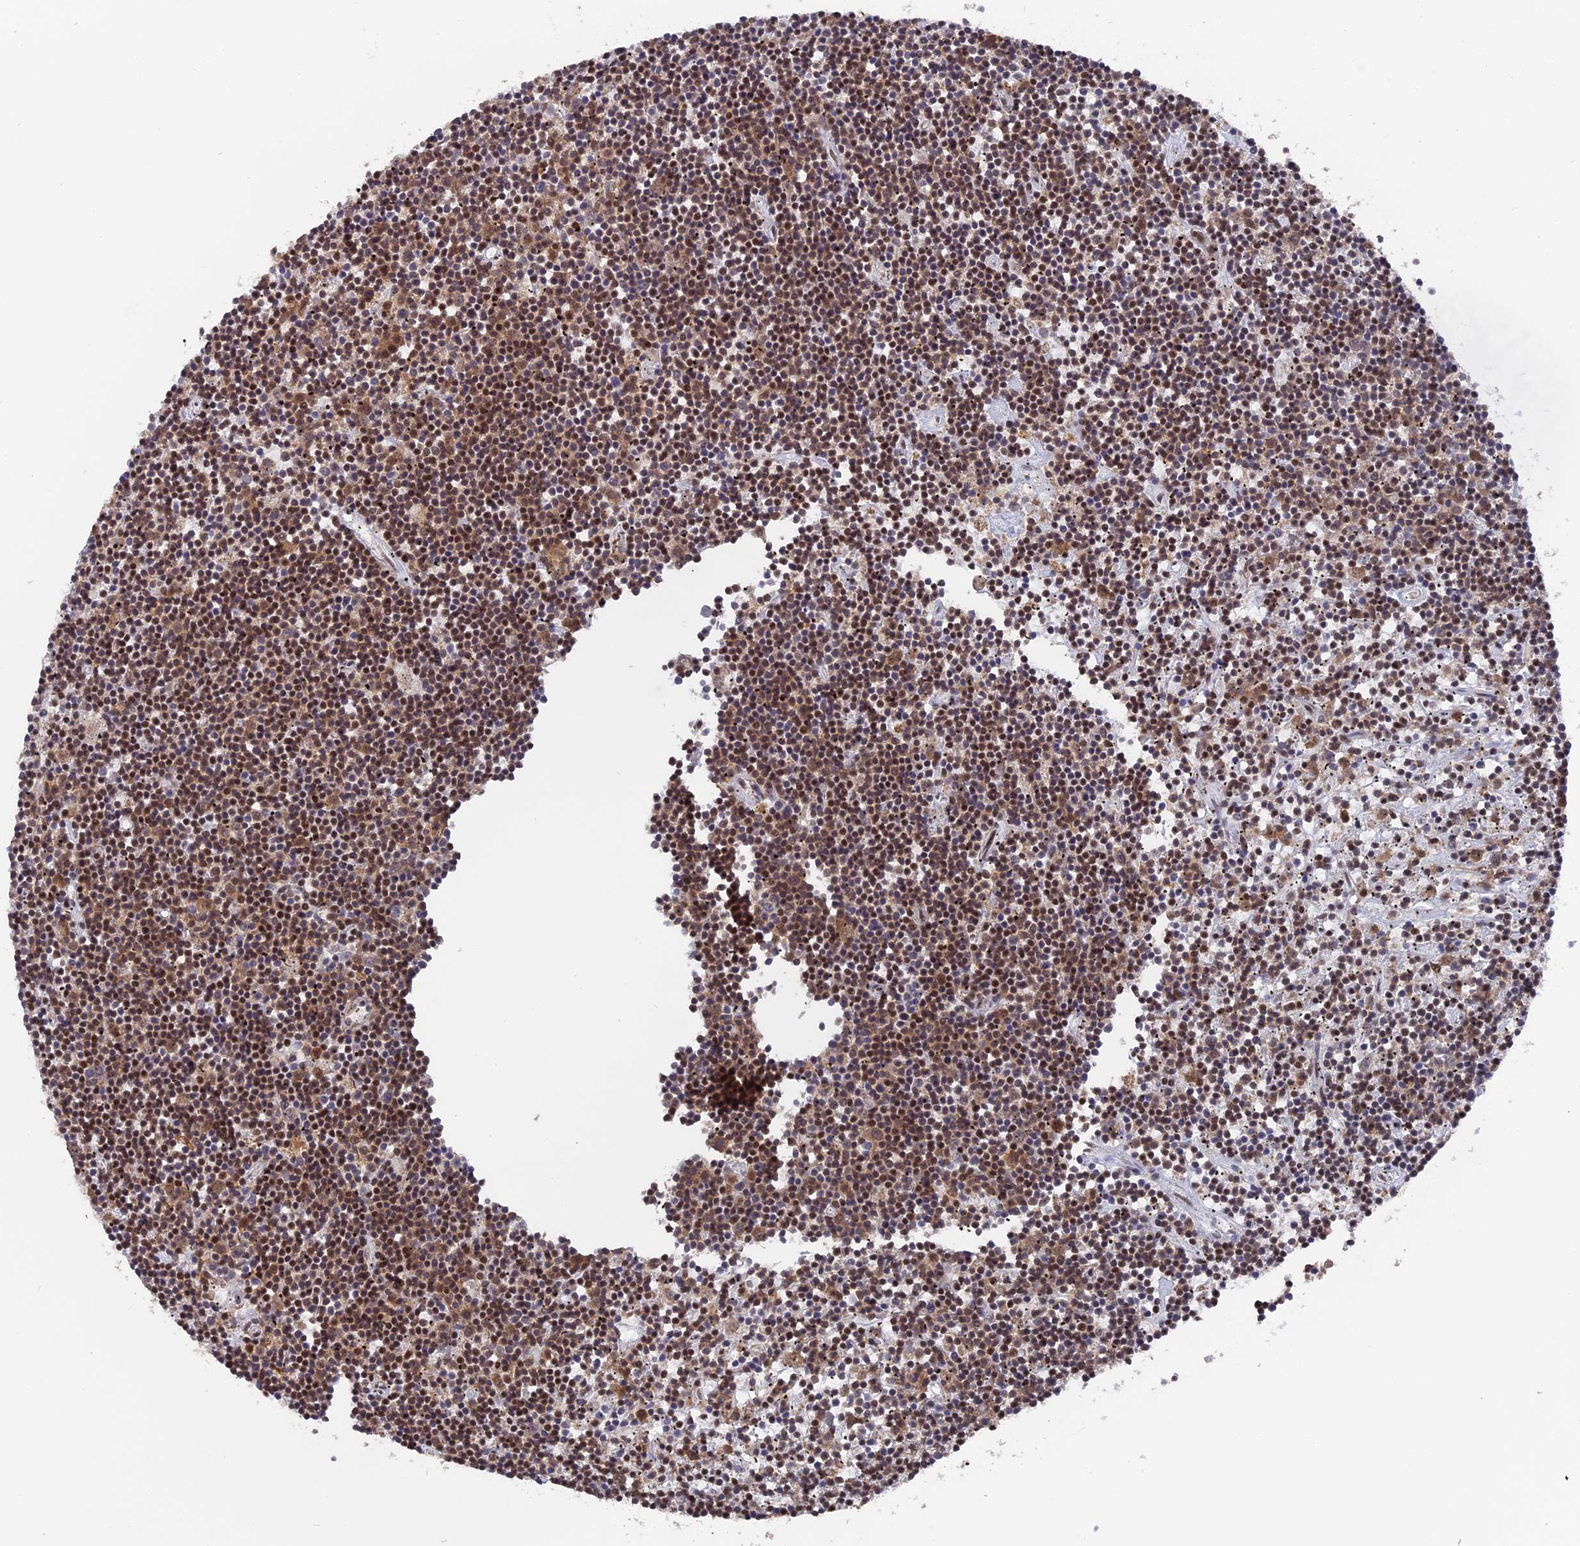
{"staining": {"intensity": "moderate", "quantity": ">75%", "location": "nuclear"}, "tissue": "lymphoma", "cell_type": "Tumor cells", "image_type": "cancer", "snomed": [{"axis": "morphology", "description": "Malignant lymphoma, non-Hodgkin's type, Low grade"}, {"axis": "topography", "description": "Spleen"}], "caption": "Immunohistochemical staining of low-grade malignant lymphoma, non-Hodgkin's type demonstrates medium levels of moderate nuclear protein expression in approximately >75% of tumor cells. The protein of interest is stained brown, and the nuclei are stained in blue (DAB IHC with brightfield microscopy, high magnification).", "gene": "SF3A2", "patient": {"sex": "male", "age": 76}}